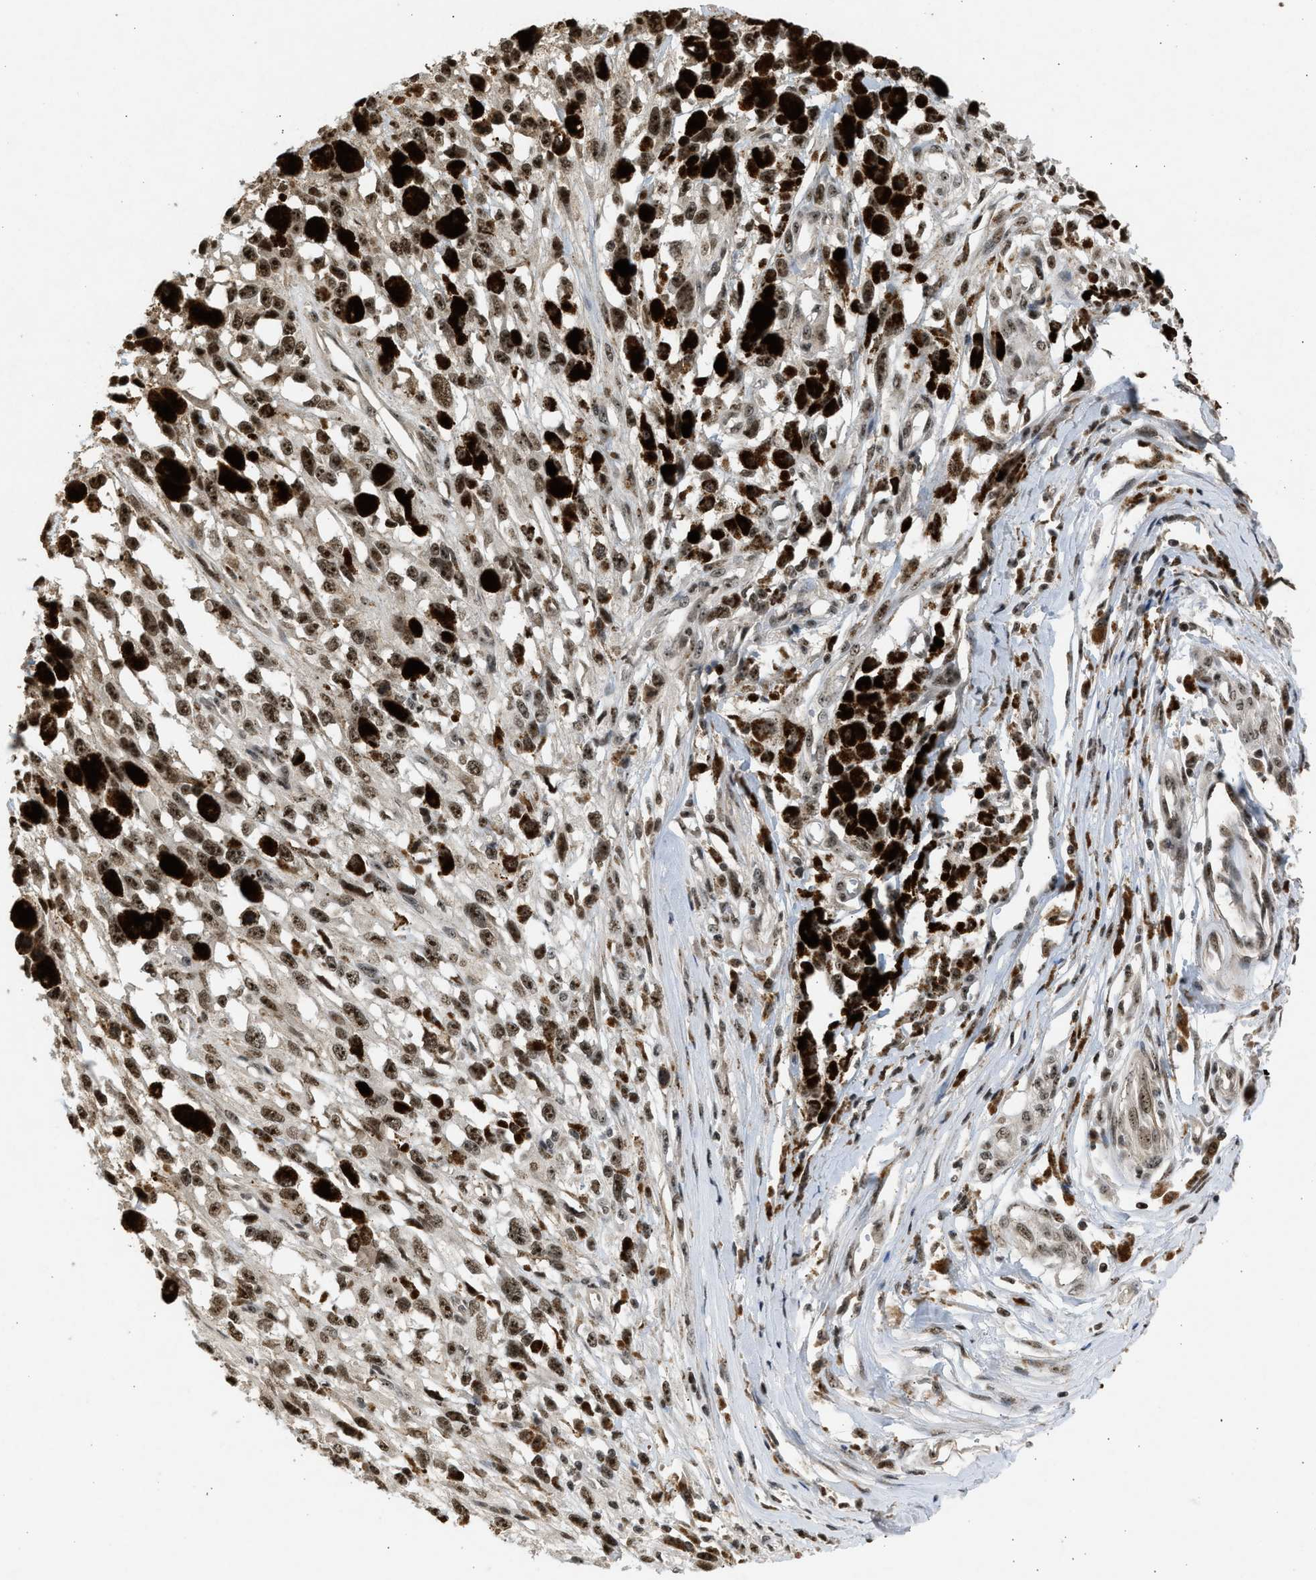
{"staining": {"intensity": "moderate", "quantity": ">75%", "location": "nuclear"}, "tissue": "melanoma", "cell_type": "Tumor cells", "image_type": "cancer", "snomed": [{"axis": "morphology", "description": "Malignant melanoma, Metastatic site"}, {"axis": "topography", "description": "Lymph node"}], "caption": "This histopathology image demonstrates melanoma stained with immunohistochemistry (IHC) to label a protein in brown. The nuclear of tumor cells show moderate positivity for the protein. Nuclei are counter-stained blue.", "gene": "TFDP2", "patient": {"sex": "male", "age": 59}}